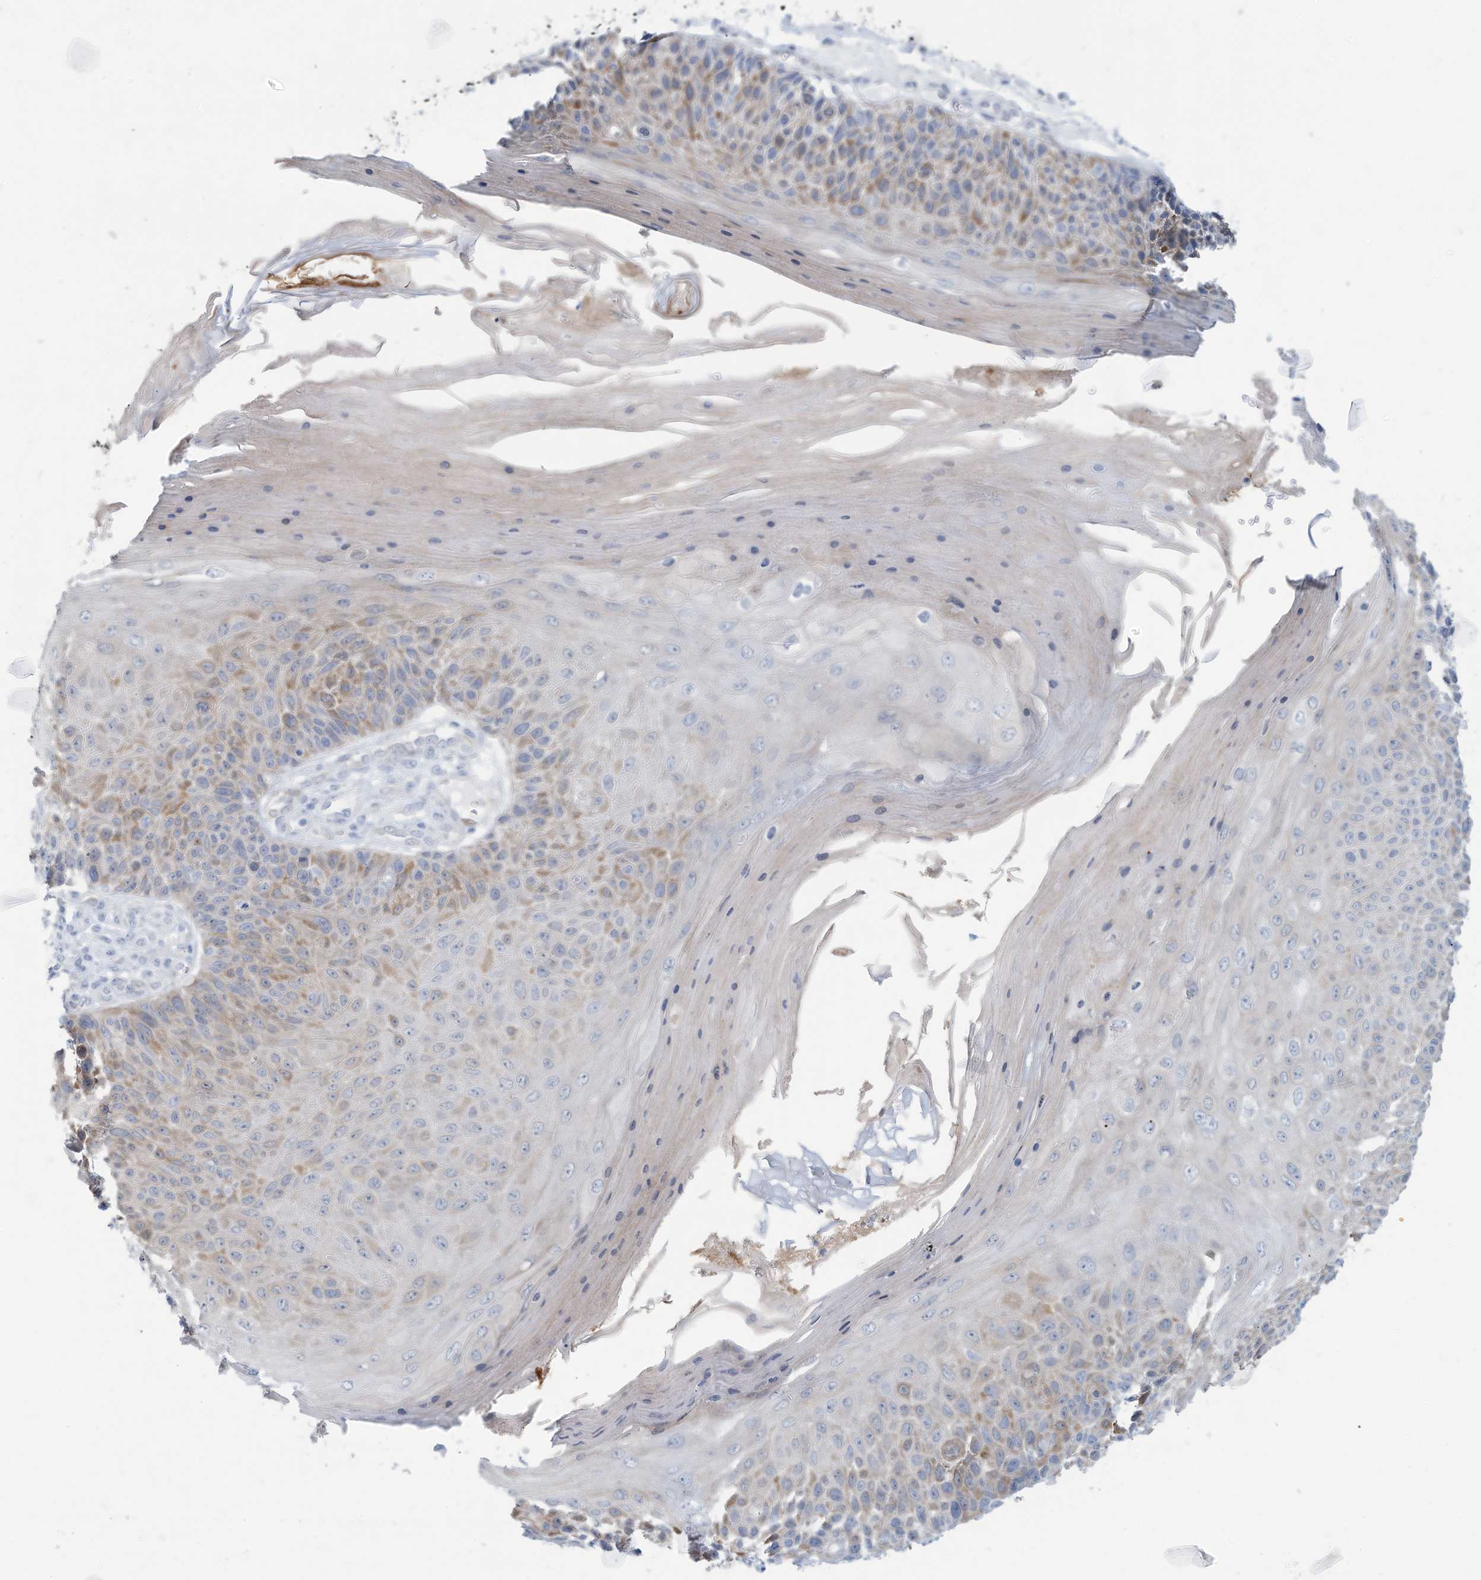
{"staining": {"intensity": "moderate", "quantity": "<25%", "location": "cytoplasmic/membranous"}, "tissue": "skin cancer", "cell_type": "Tumor cells", "image_type": "cancer", "snomed": [{"axis": "morphology", "description": "Squamous cell carcinoma, NOS"}, {"axis": "topography", "description": "Skin"}], "caption": "Immunohistochemistry micrograph of skin cancer (squamous cell carcinoma) stained for a protein (brown), which demonstrates low levels of moderate cytoplasmic/membranous expression in approximately <25% of tumor cells.", "gene": "ERI2", "patient": {"sex": "female", "age": 88}}